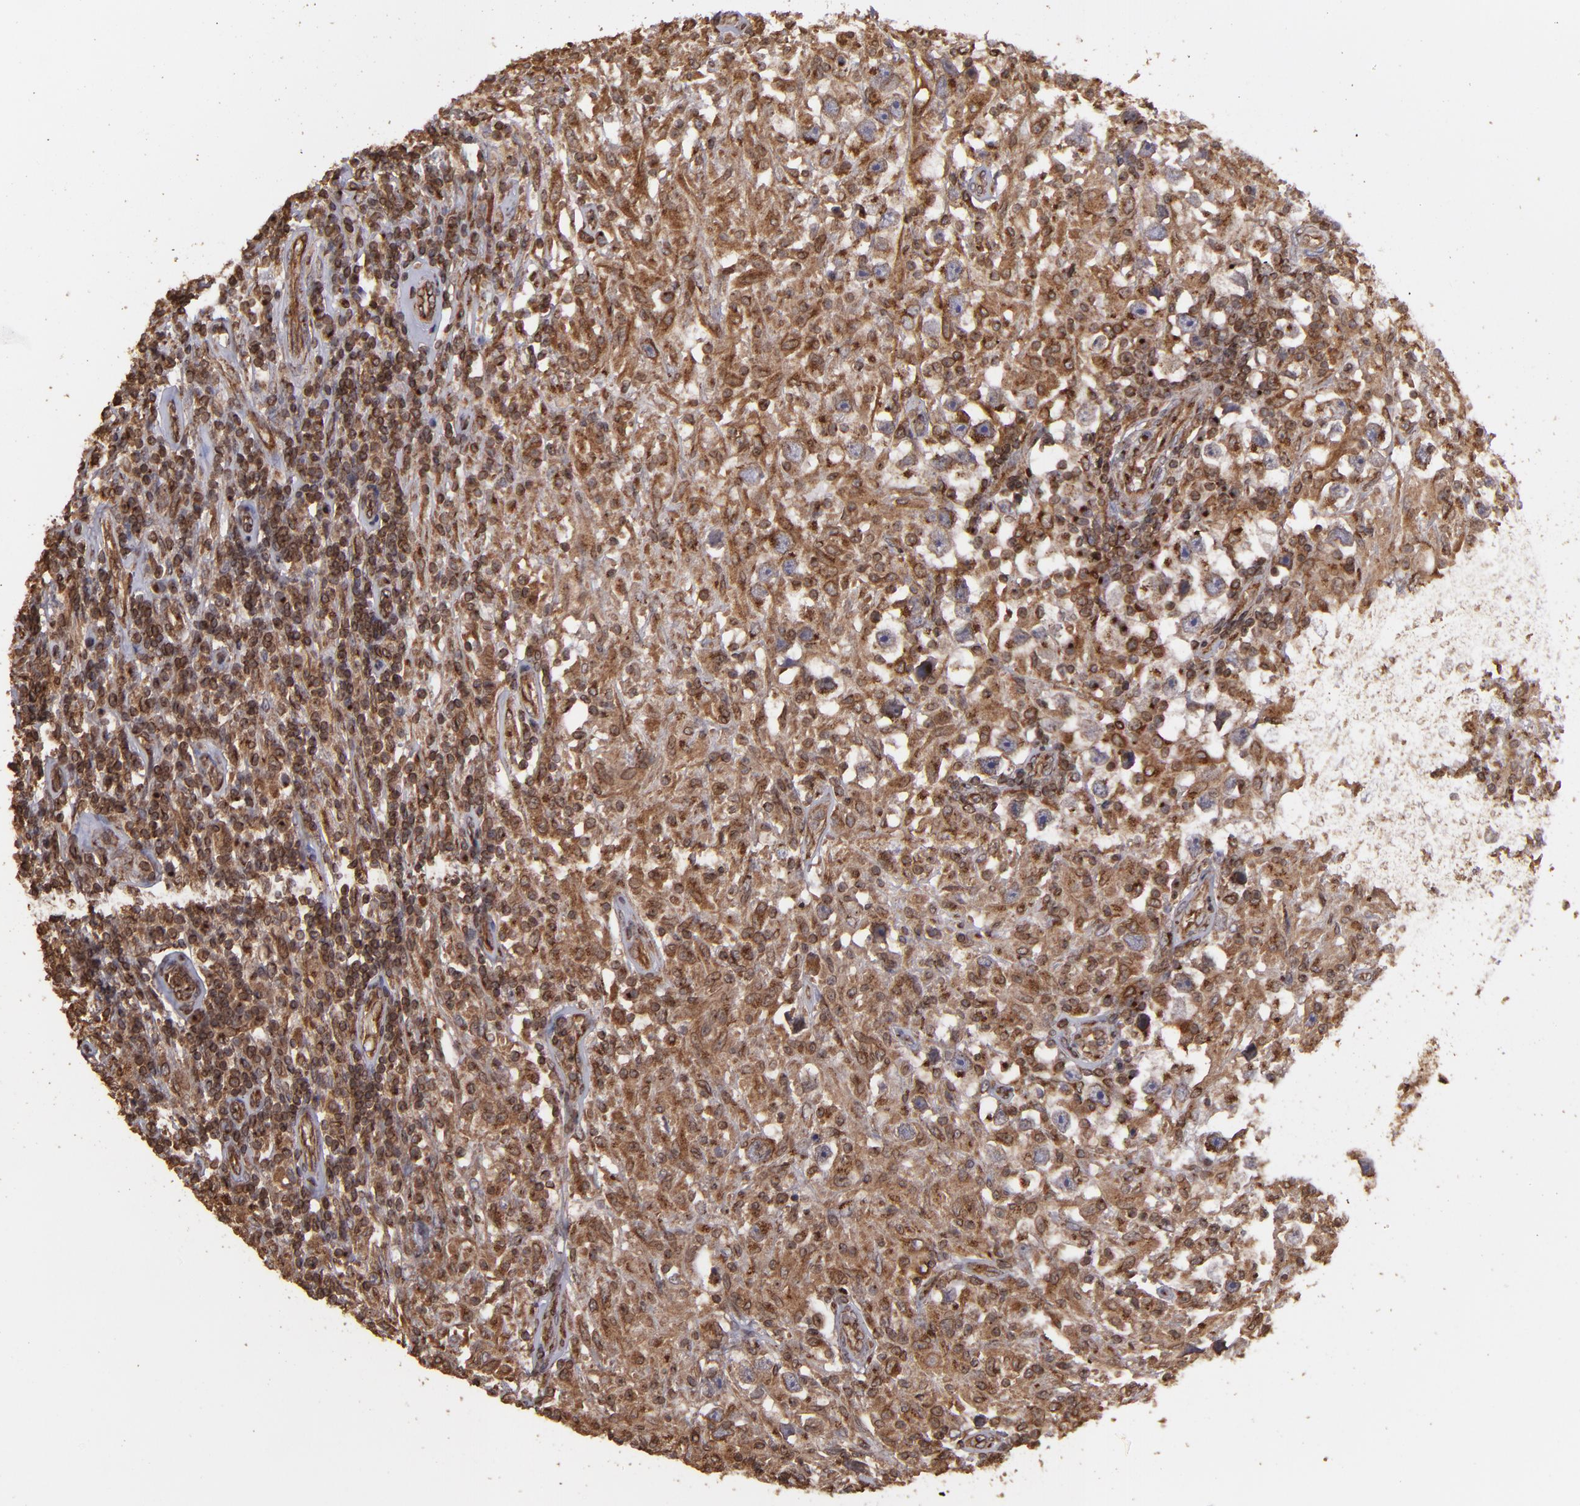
{"staining": {"intensity": "strong", "quantity": ">75%", "location": "cytoplasmic/membranous"}, "tissue": "testis cancer", "cell_type": "Tumor cells", "image_type": "cancer", "snomed": [{"axis": "morphology", "description": "Seminoma, NOS"}, {"axis": "topography", "description": "Testis"}], "caption": "Seminoma (testis) stained for a protein (brown) reveals strong cytoplasmic/membranous positive positivity in approximately >75% of tumor cells.", "gene": "TRIP11", "patient": {"sex": "male", "age": 34}}